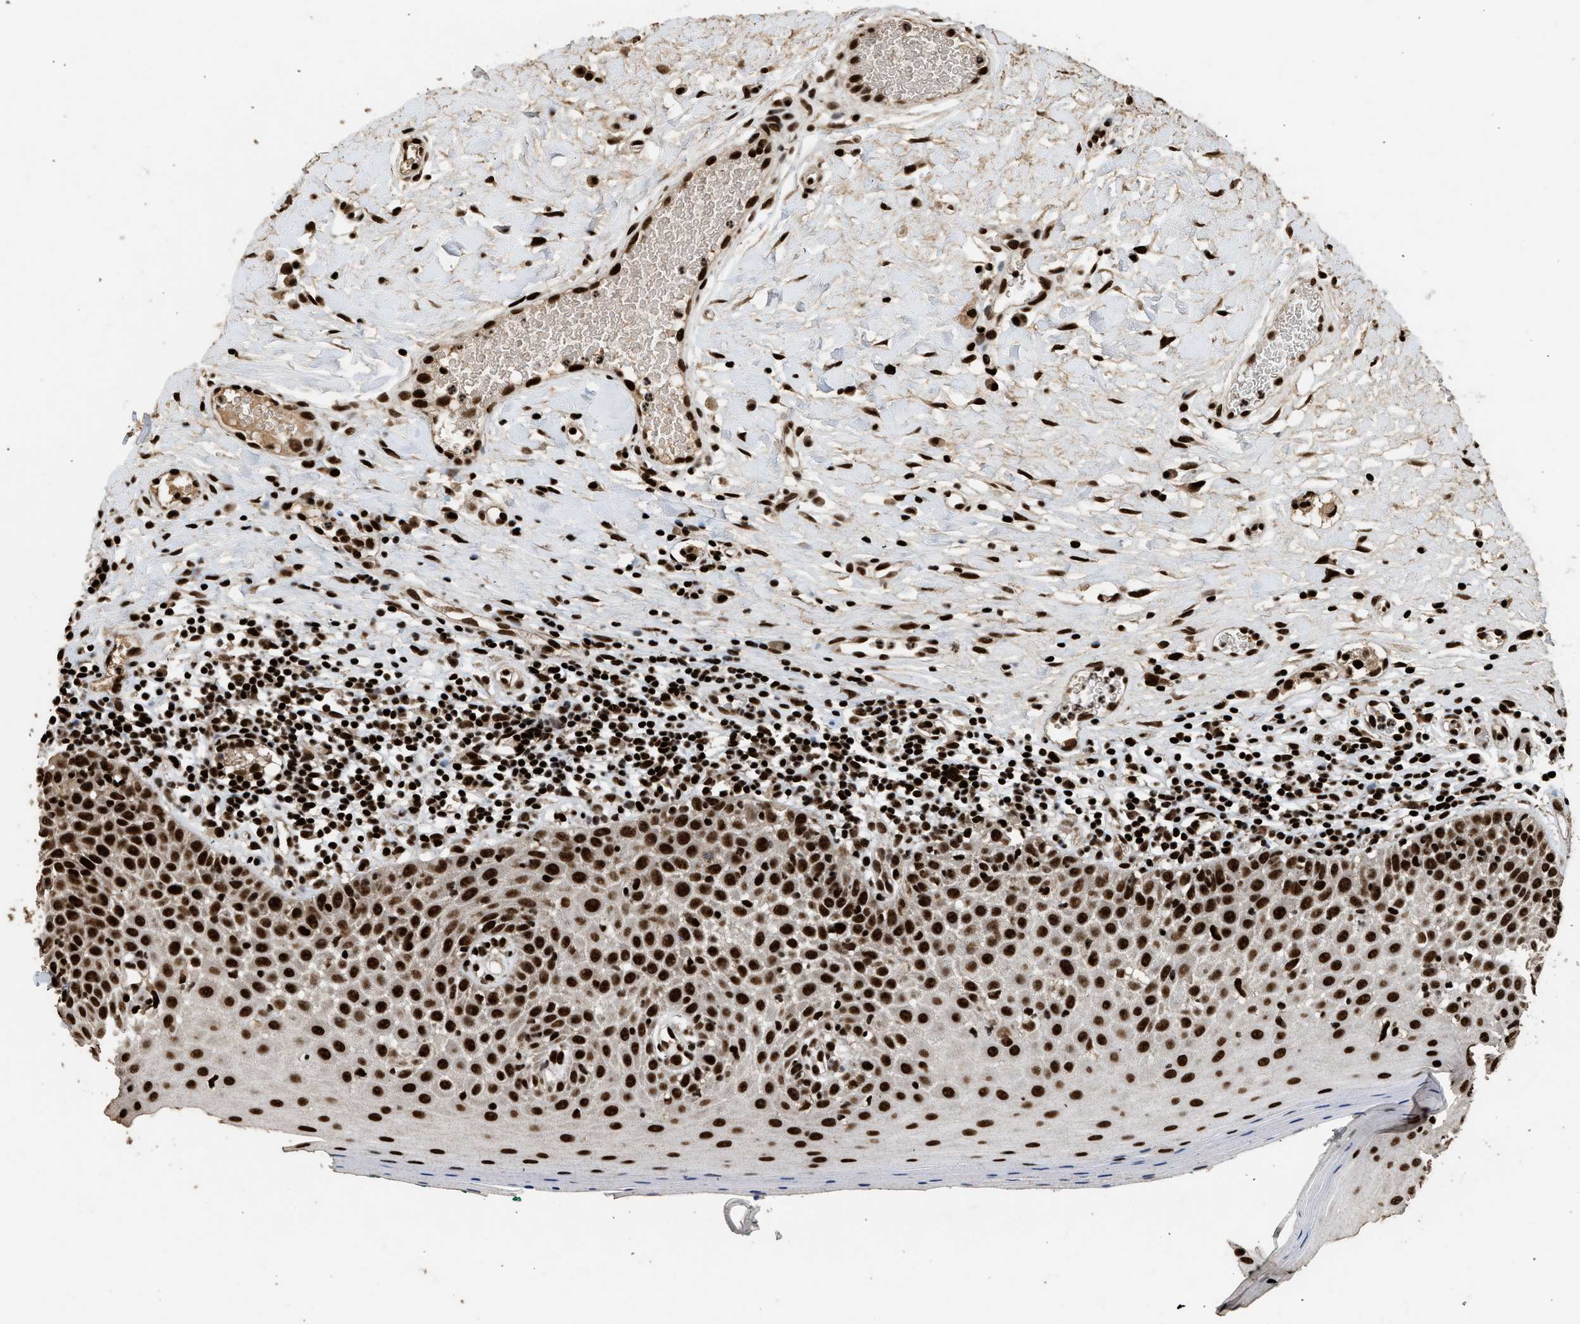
{"staining": {"intensity": "strong", "quantity": ">75%", "location": "nuclear"}, "tissue": "oral mucosa", "cell_type": "Squamous epithelial cells", "image_type": "normal", "snomed": [{"axis": "morphology", "description": "Normal tissue, NOS"}, {"axis": "topography", "description": "Skeletal muscle"}, {"axis": "topography", "description": "Oral tissue"}], "caption": "Protein expression analysis of normal human oral mucosa reveals strong nuclear staining in about >75% of squamous epithelial cells. (DAB IHC with brightfield microscopy, high magnification).", "gene": "PPP4R3B", "patient": {"sex": "male", "age": 58}}